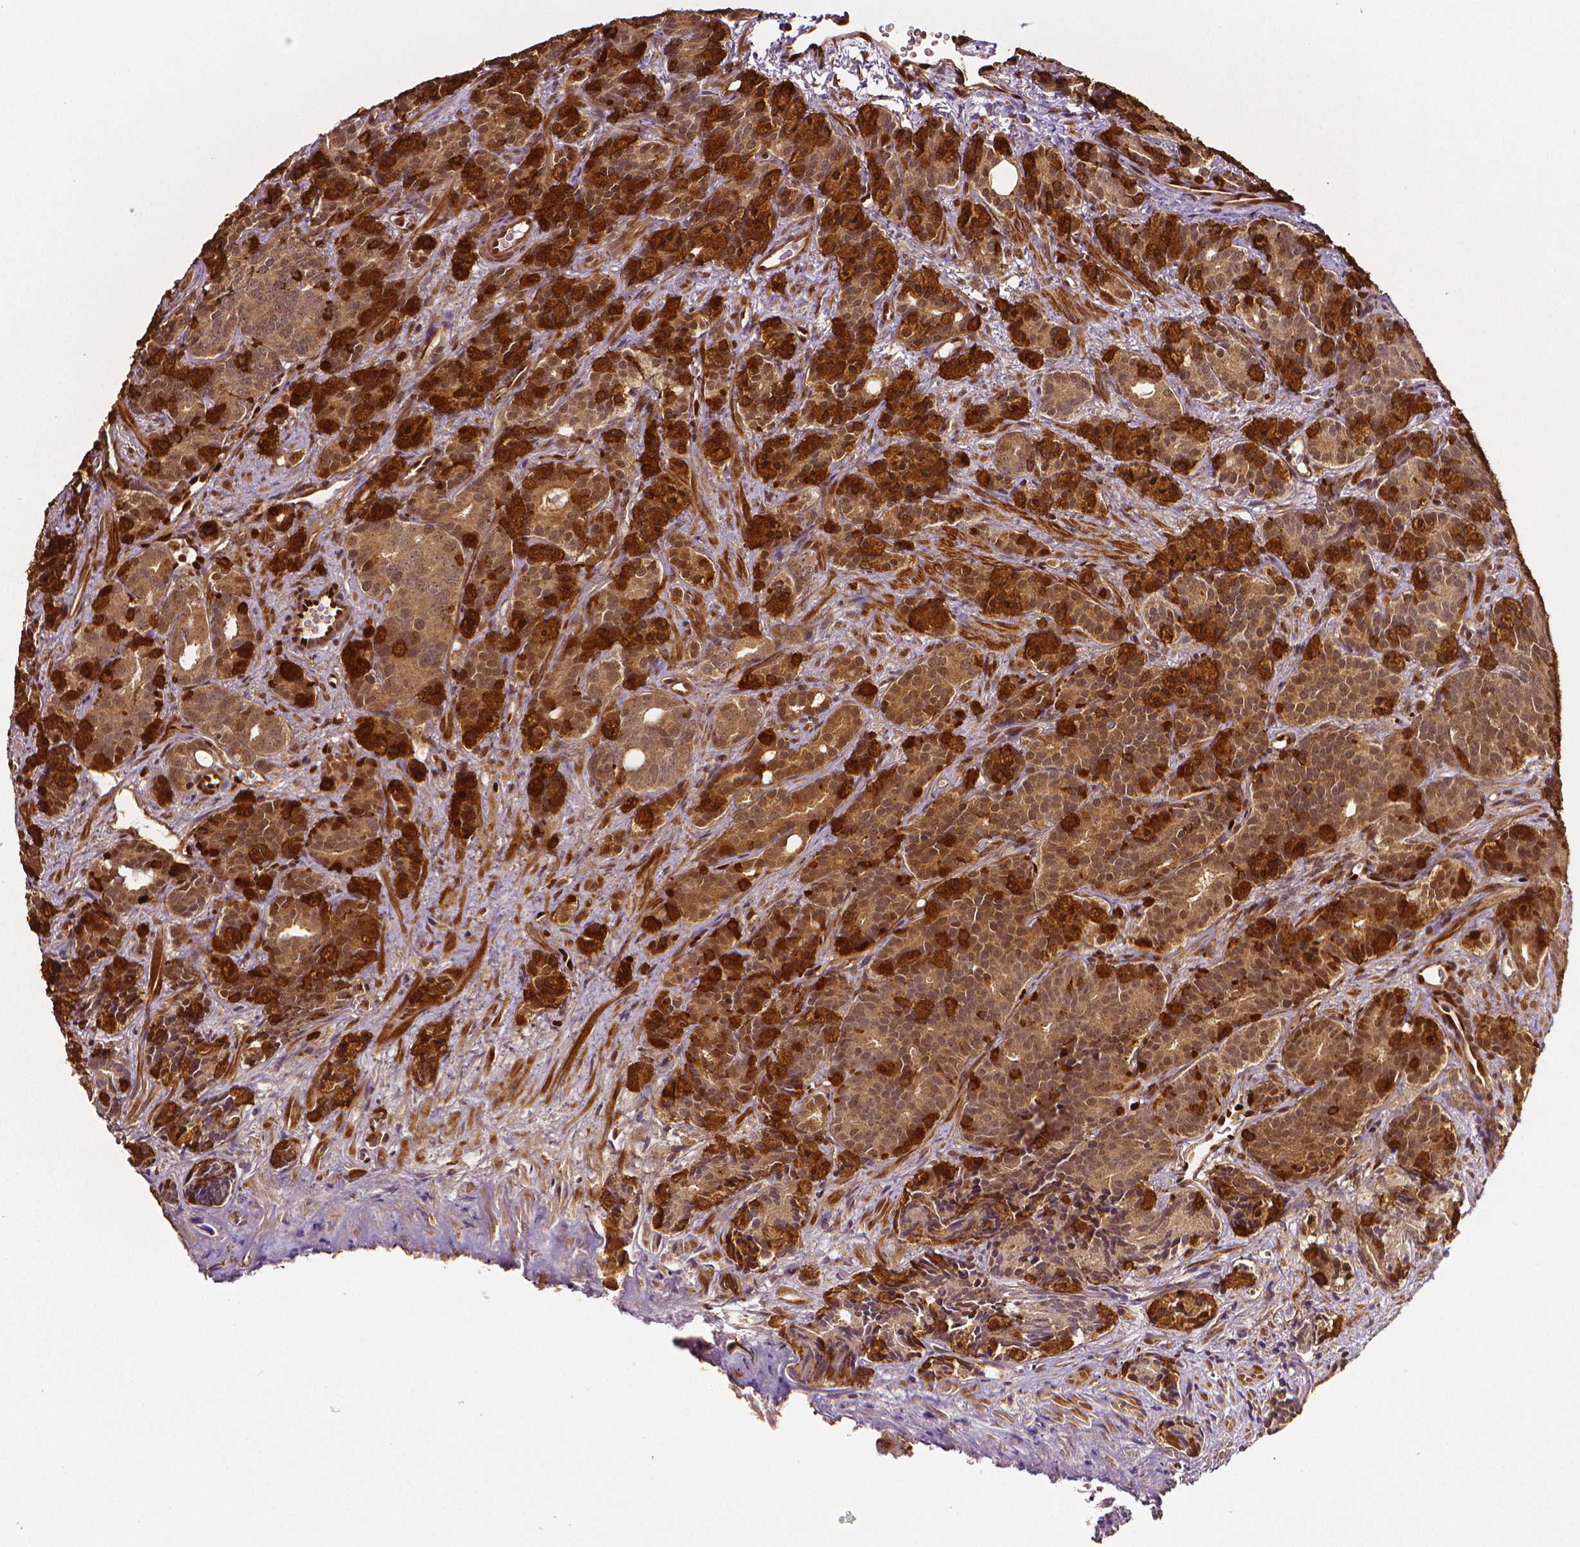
{"staining": {"intensity": "strong", "quantity": ">75%", "location": "cytoplasmic/membranous"}, "tissue": "prostate cancer", "cell_type": "Tumor cells", "image_type": "cancer", "snomed": [{"axis": "morphology", "description": "Adenocarcinoma, High grade"}, {"axis": "topography", "description": "Prostate"}], "caption": "This histopathology image demonstrates immunohistochemistry staining of prostate cancer, with high strong cytoplasmic/membranous positivity in about >75% of tumor cells.", "gene": "STAT3", "patient": {"sex": "male", "age": 84}}